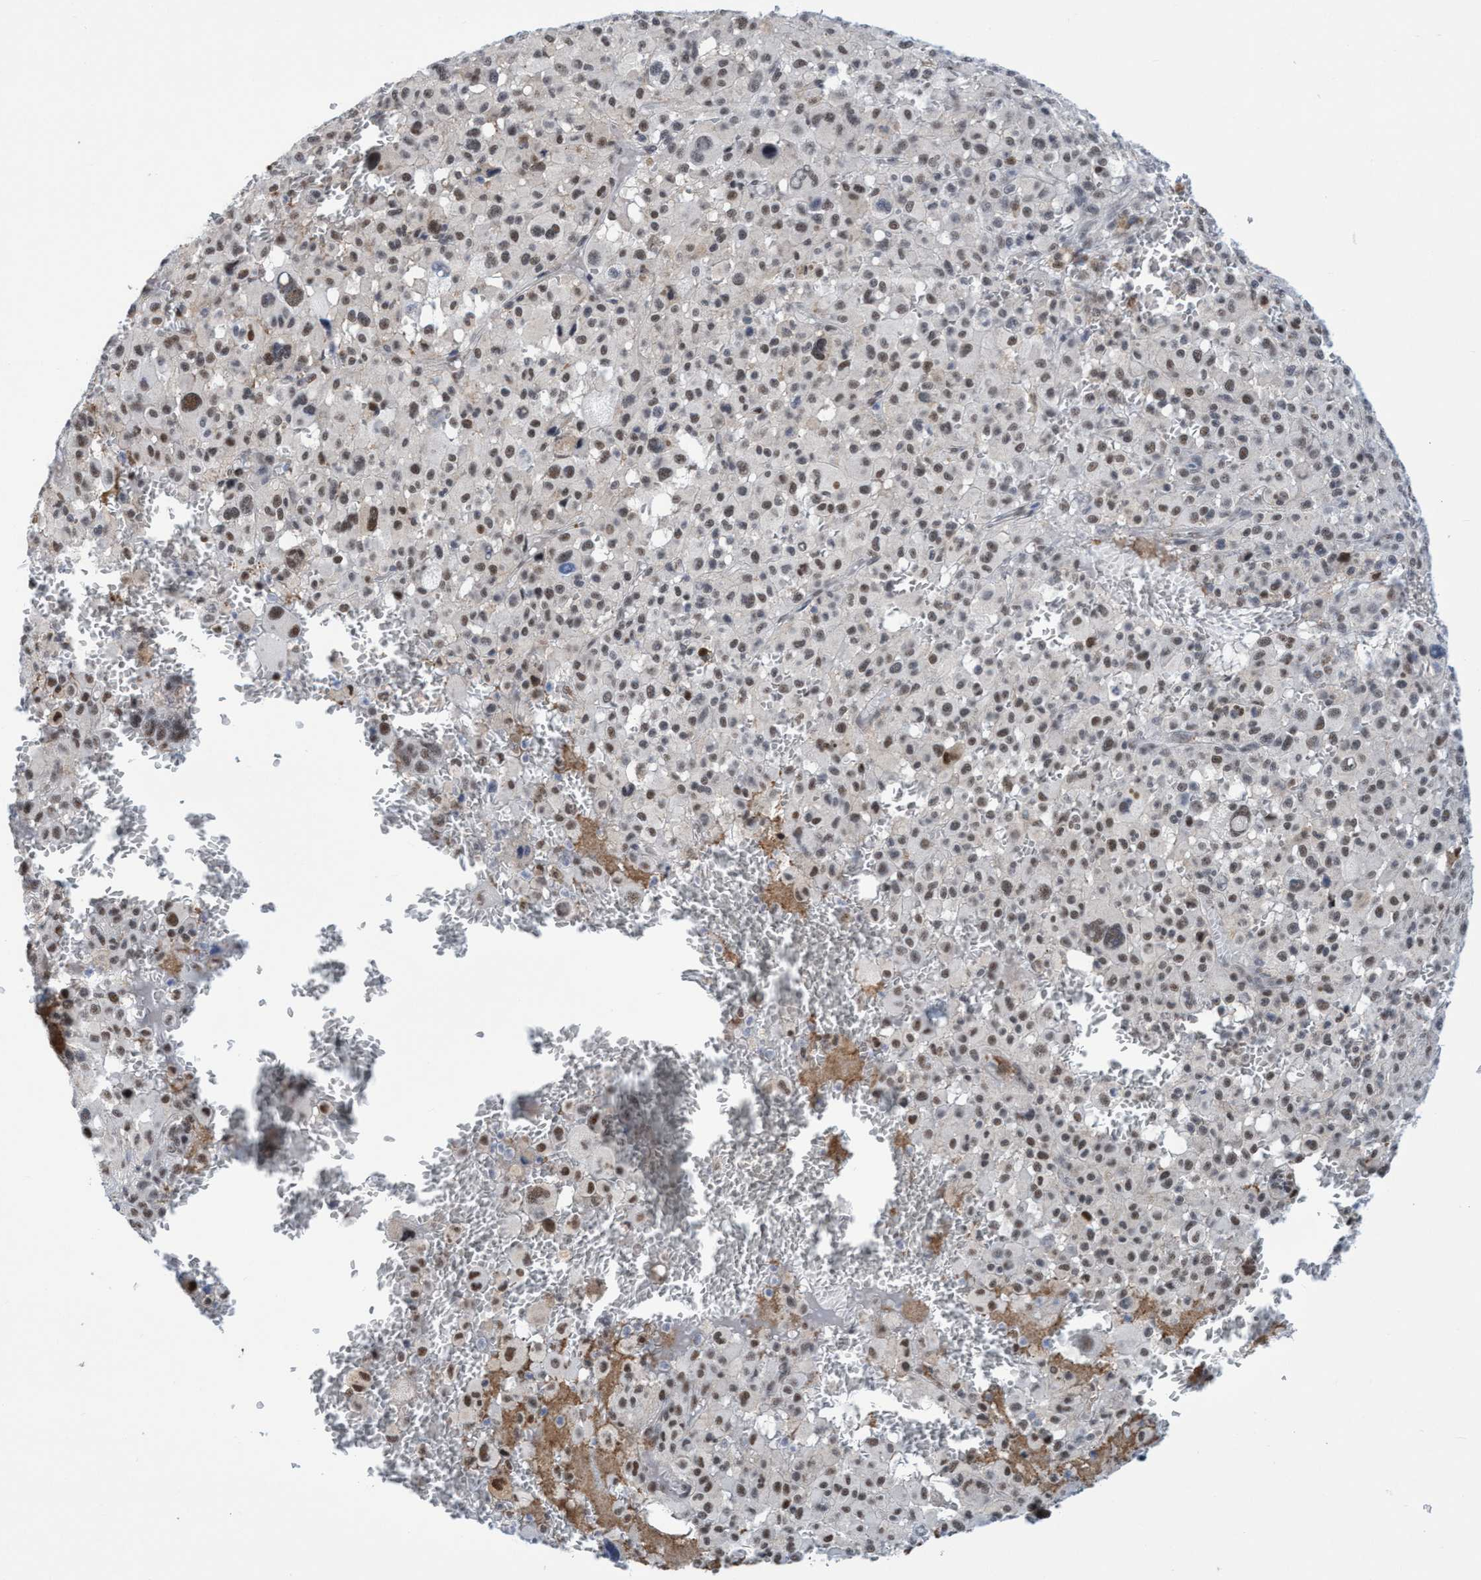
{"staining": {"intensity": "moderate", "quantity": "25%-75%", "location": "nuclear"}, "tissue": "melanoma", "cell_type": "Tumor cells", "image_type": "cancer", "snomed": [{"axis": "morphology", "description": "Malignant melanoma, Metastatic site"}, {"axis": "topography", "description": "Skin"}], "caption": "Melanoma was stained to show a protein in brown. There is medium levels of moderate nuclear positivity in approximately 25%-75% of tumor cells.", "gene": "C9orf78", "patient": {"sex": "female", "age": 74}}